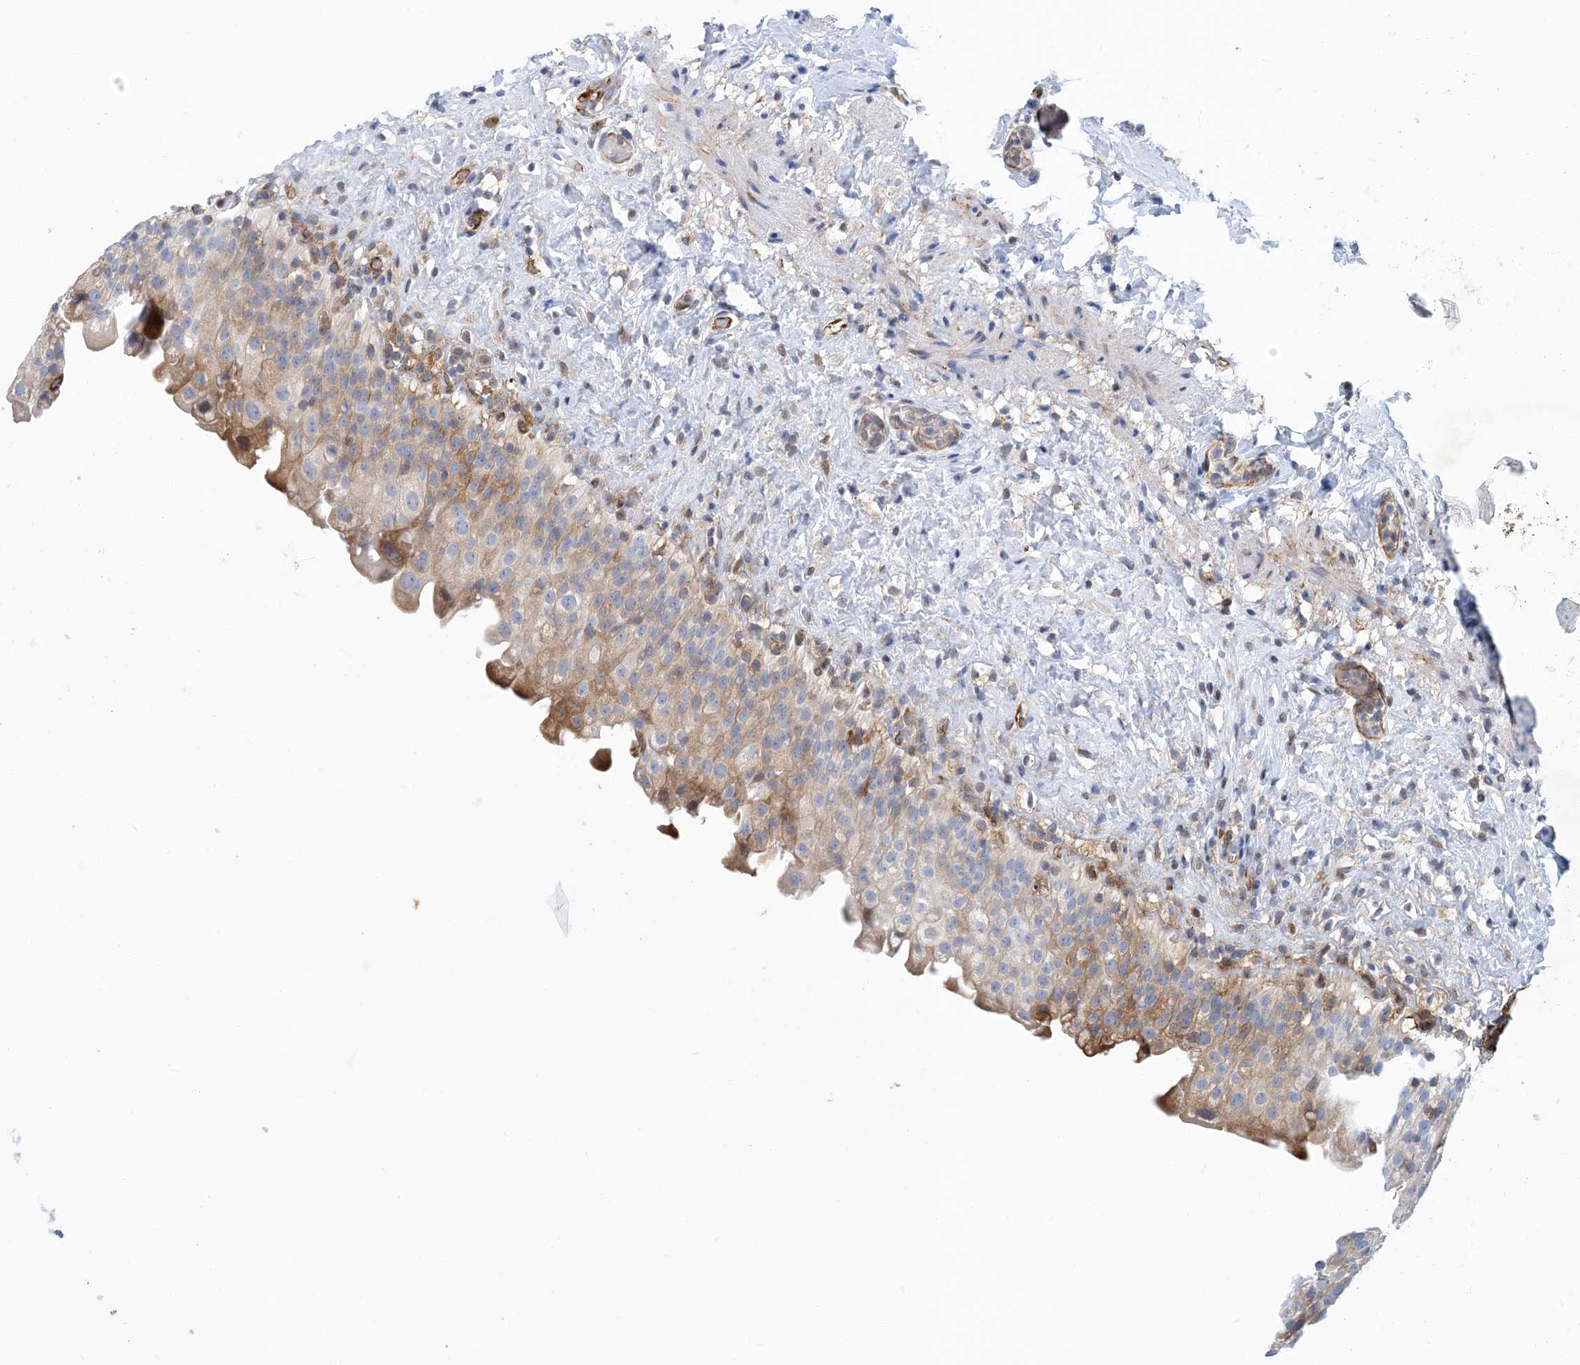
{"staining": {"intensity": "moderate", "quantity": "<25%", "location": "cytoplasmic/membranous"}, "tissue": "urinary bladder", "cell_type": "Urothelial cells", "image_type": "normal", "snomed": [{"axis": "morphology", "description": "Normal tissue, NOS"}, {"axis": "topography", "description": "Urinary bladder"}], "caption": "This histopathology image reveals IHC staining of unremarkable human urinary bladder, with low moderate cytoplasmic/membranous staining in about <25% of urothelial cells.", "gene": "PCDHA2", "patient": {"sex": "female", "age": 27}}